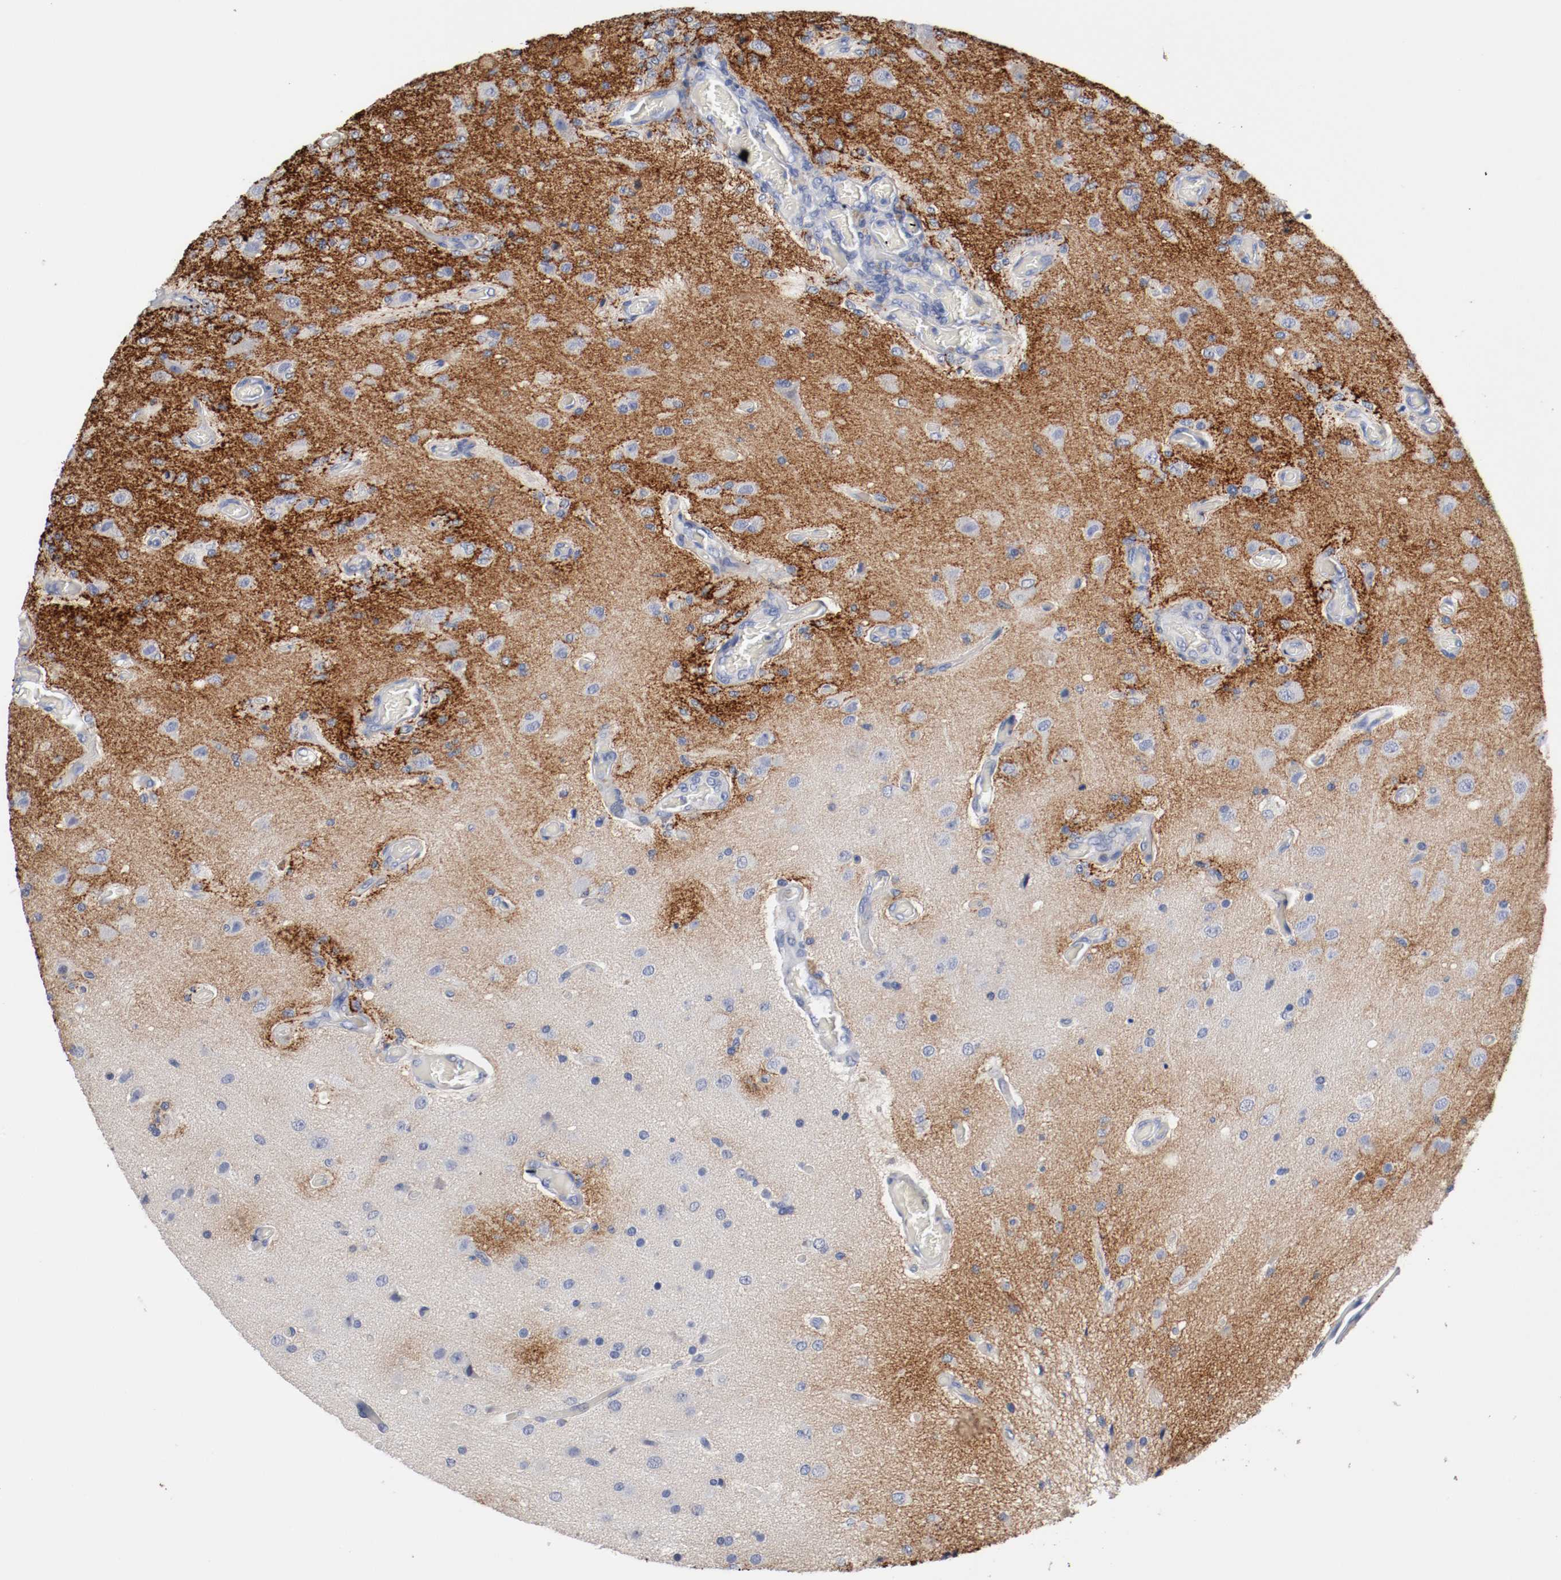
{"staining": {"intensity": "negative", "quantity": "none", "location": "none"}, "tissue": "glioma", "cell_type": "Tumor cells", "image_type": "cancer", "snomed": [{"axis": "morphology", "description": "Normal tissue, NOS"}, {"axis": "morphology", "description": "Glioma, malignant, High grade"}, {"axis": "topography", "description": "Cerebral cortex"}], "caption": "There is no significant staining in tumor cells of glioma.", "gene": "TNC", "patient": {"sex": "male", "age": 77}}